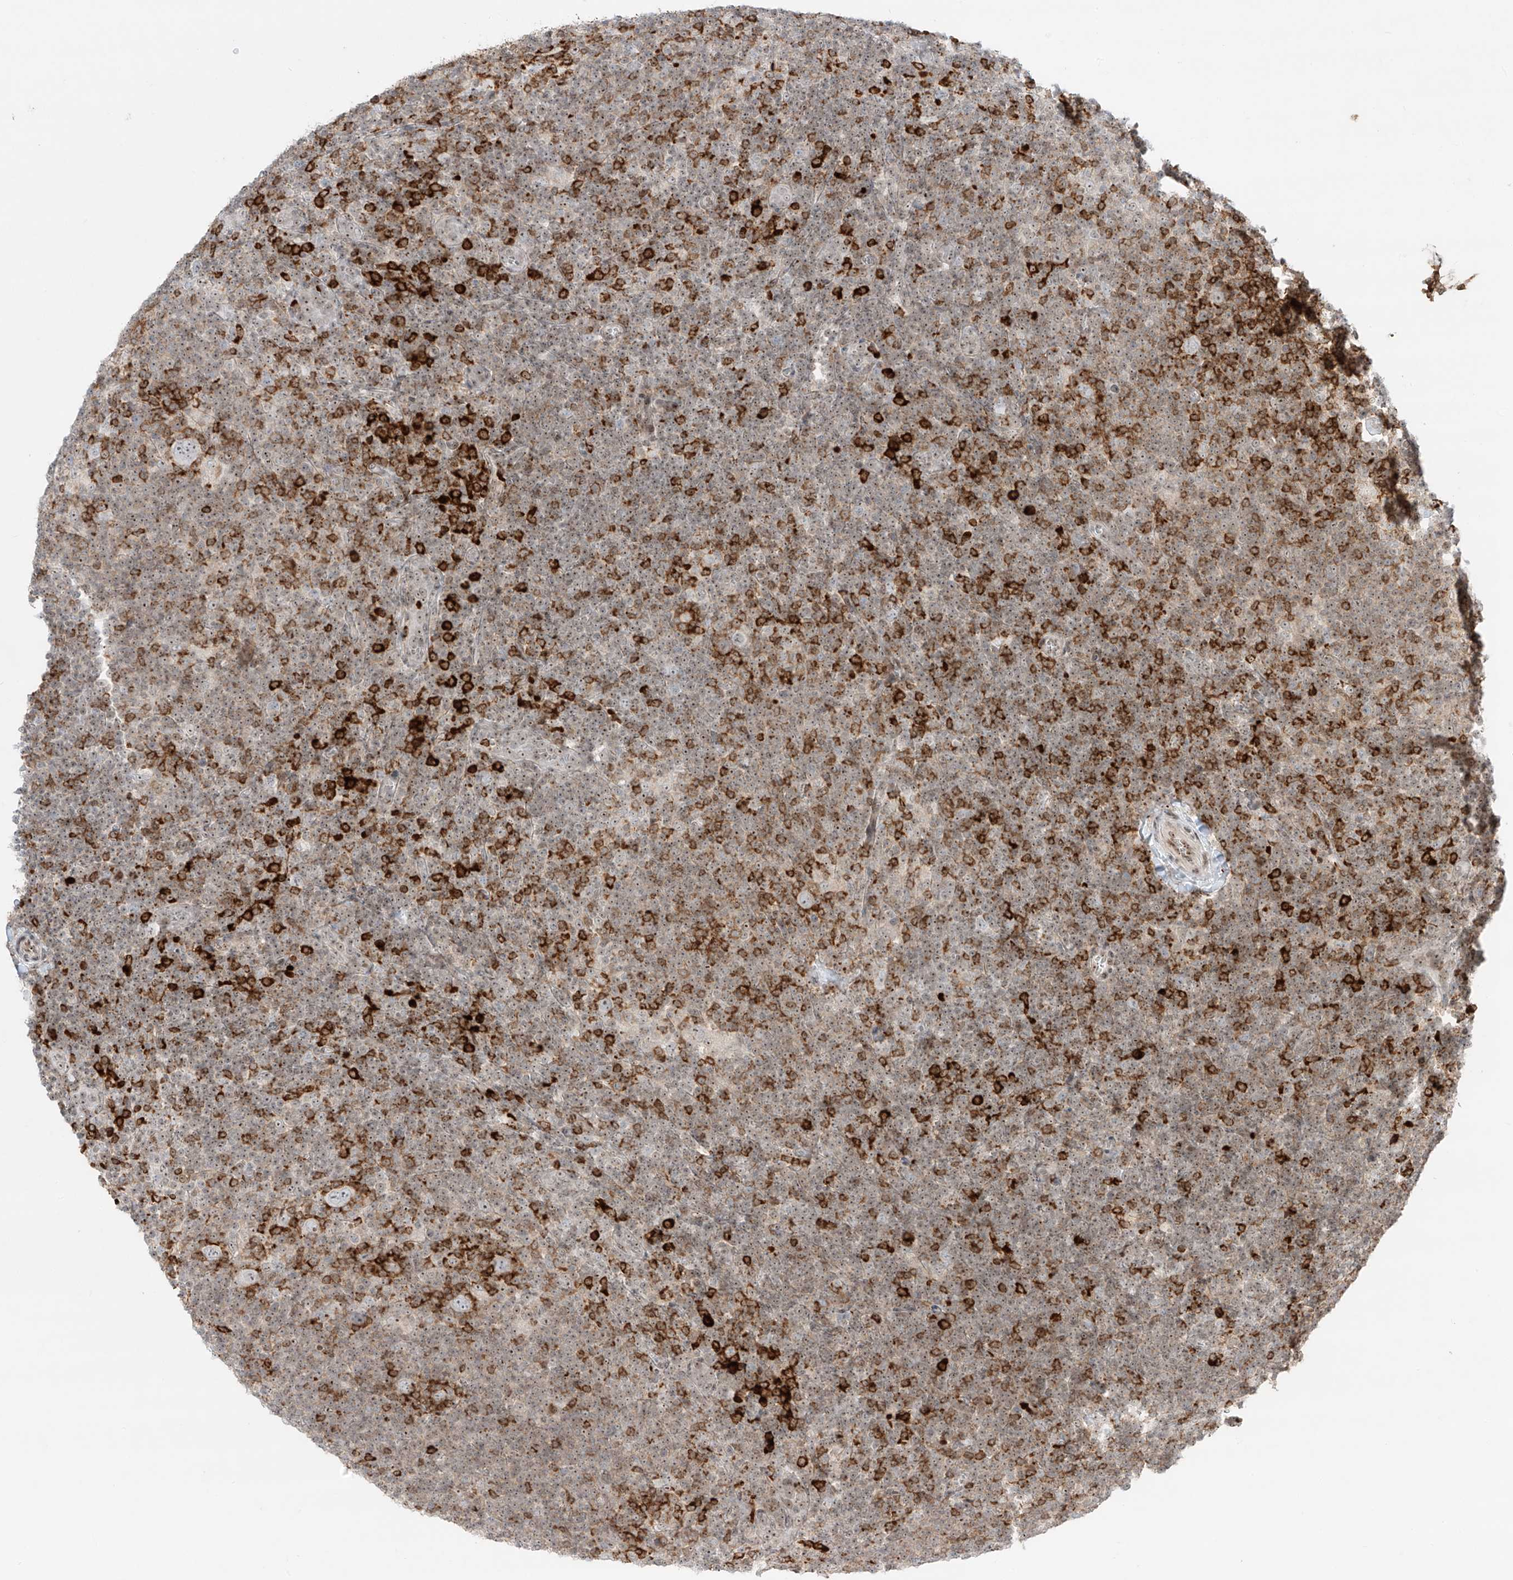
{"staining": {"intensity": "negative", "quantity": "none", "location": "none"}, "tissue": "lymphoma", "cell_type": "Tumor cells", "image_type": "cancer", "snomed": [{"axis": "morphology", "description": "Hodgkin's disease, NOS"}, {"axis": "topography", "description": "Lymph node"}], "caption": "A micrograph of lymphoma stained for a protein reveals no brown staining in tumor cells.", "gene": "ZNF512", "patient": {"sex": "female", "age": 57}}